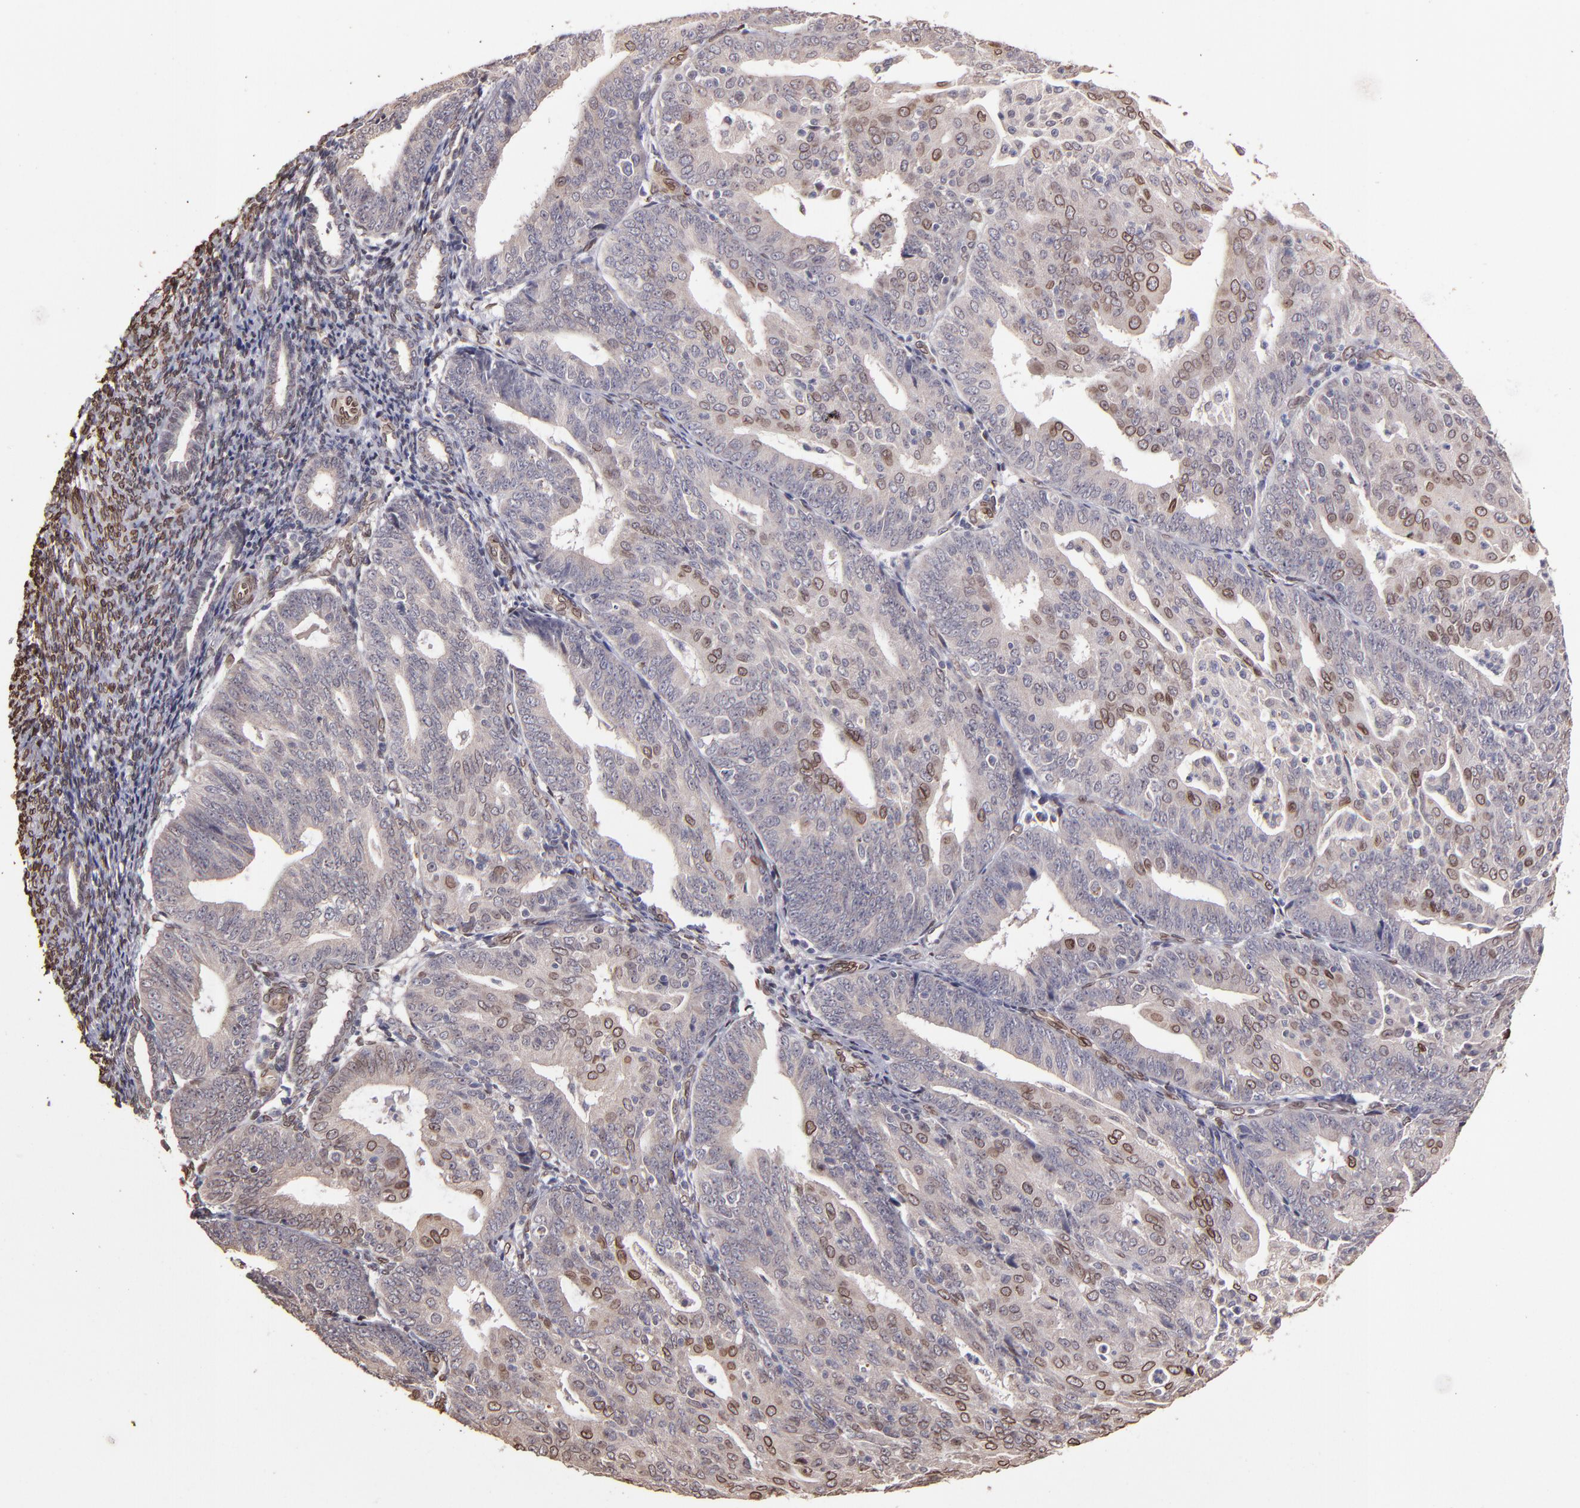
{"staining": {"intensity": "weak", "quantity": "<25%", "location": "cytoplasmic/membranous,nuclear"}, "tissue": "endometrial cancer", "cell_type": "Tumor cells", "image_type": "cancer", "snomed": [{"axis": "morphology", "description": "Adenocarcinoma, NOS"}, {"axis": "topography", "description": "Endometrium"}], "caption": "The image shows no staining of tumor cells in adenocarcinoma (endometrial). Nuclei are stained in blue.", "gene": "PUM3", "patient": {"sex": "female", "age": 56}}